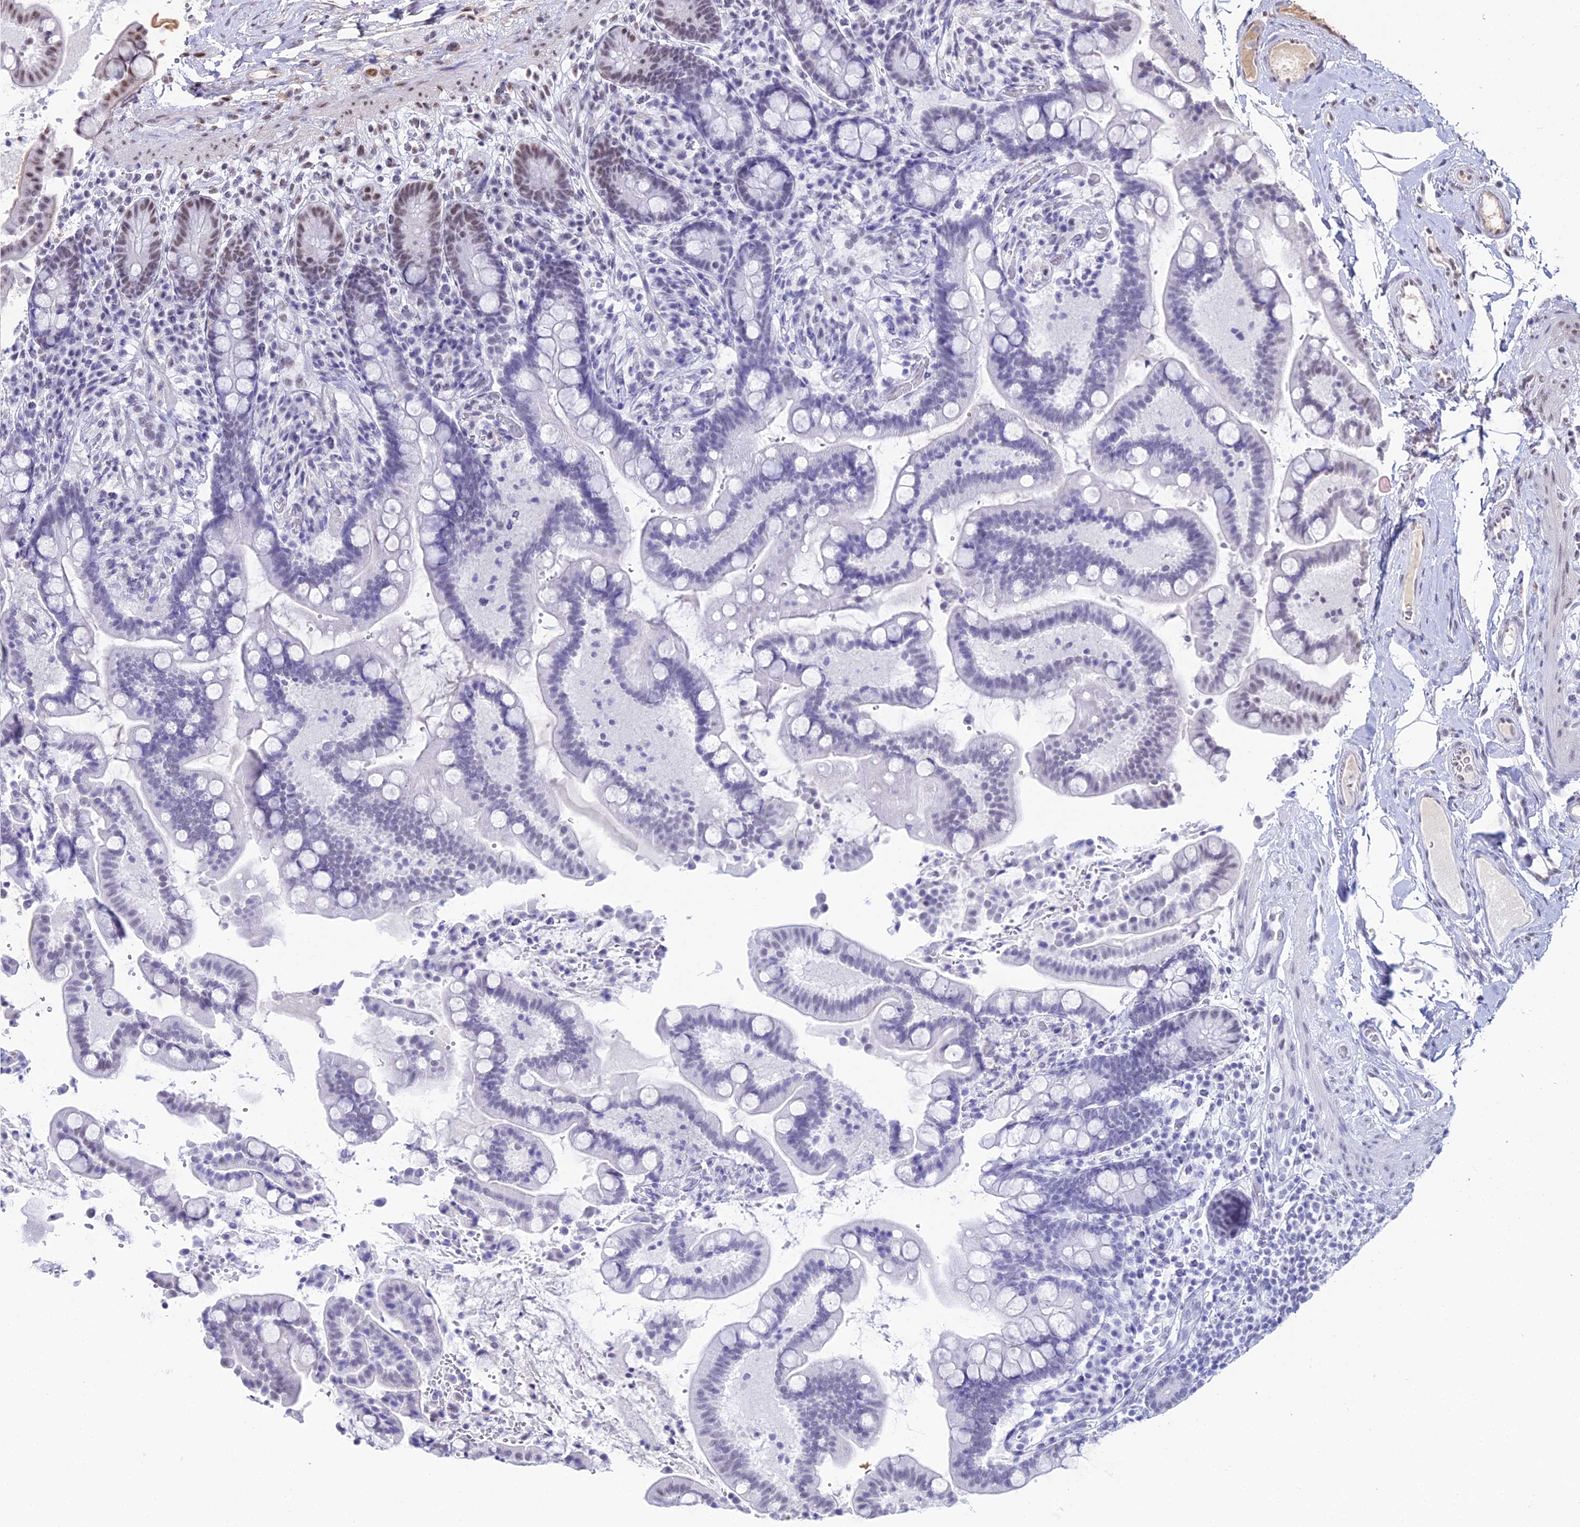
{"staining": {"intensity": "negative", "quantity": "none", "location": "none"}, "tissue": "colon", "cell_type": "Endothelial cells", "image_type": "normal", "snomed": [{"axis": "morphology", "description": "Normal tissue, NOS"}, {"axis": "topography", "description": "Colon"}], "caption": "Protein analysis of benign colon demonstrates no significant expression in endothelial cells. (Immunohistochemistry, brightfield microscopy, high magnification).", "gene": "RBM12", "patient": {"sex": "male", "age": 73}}